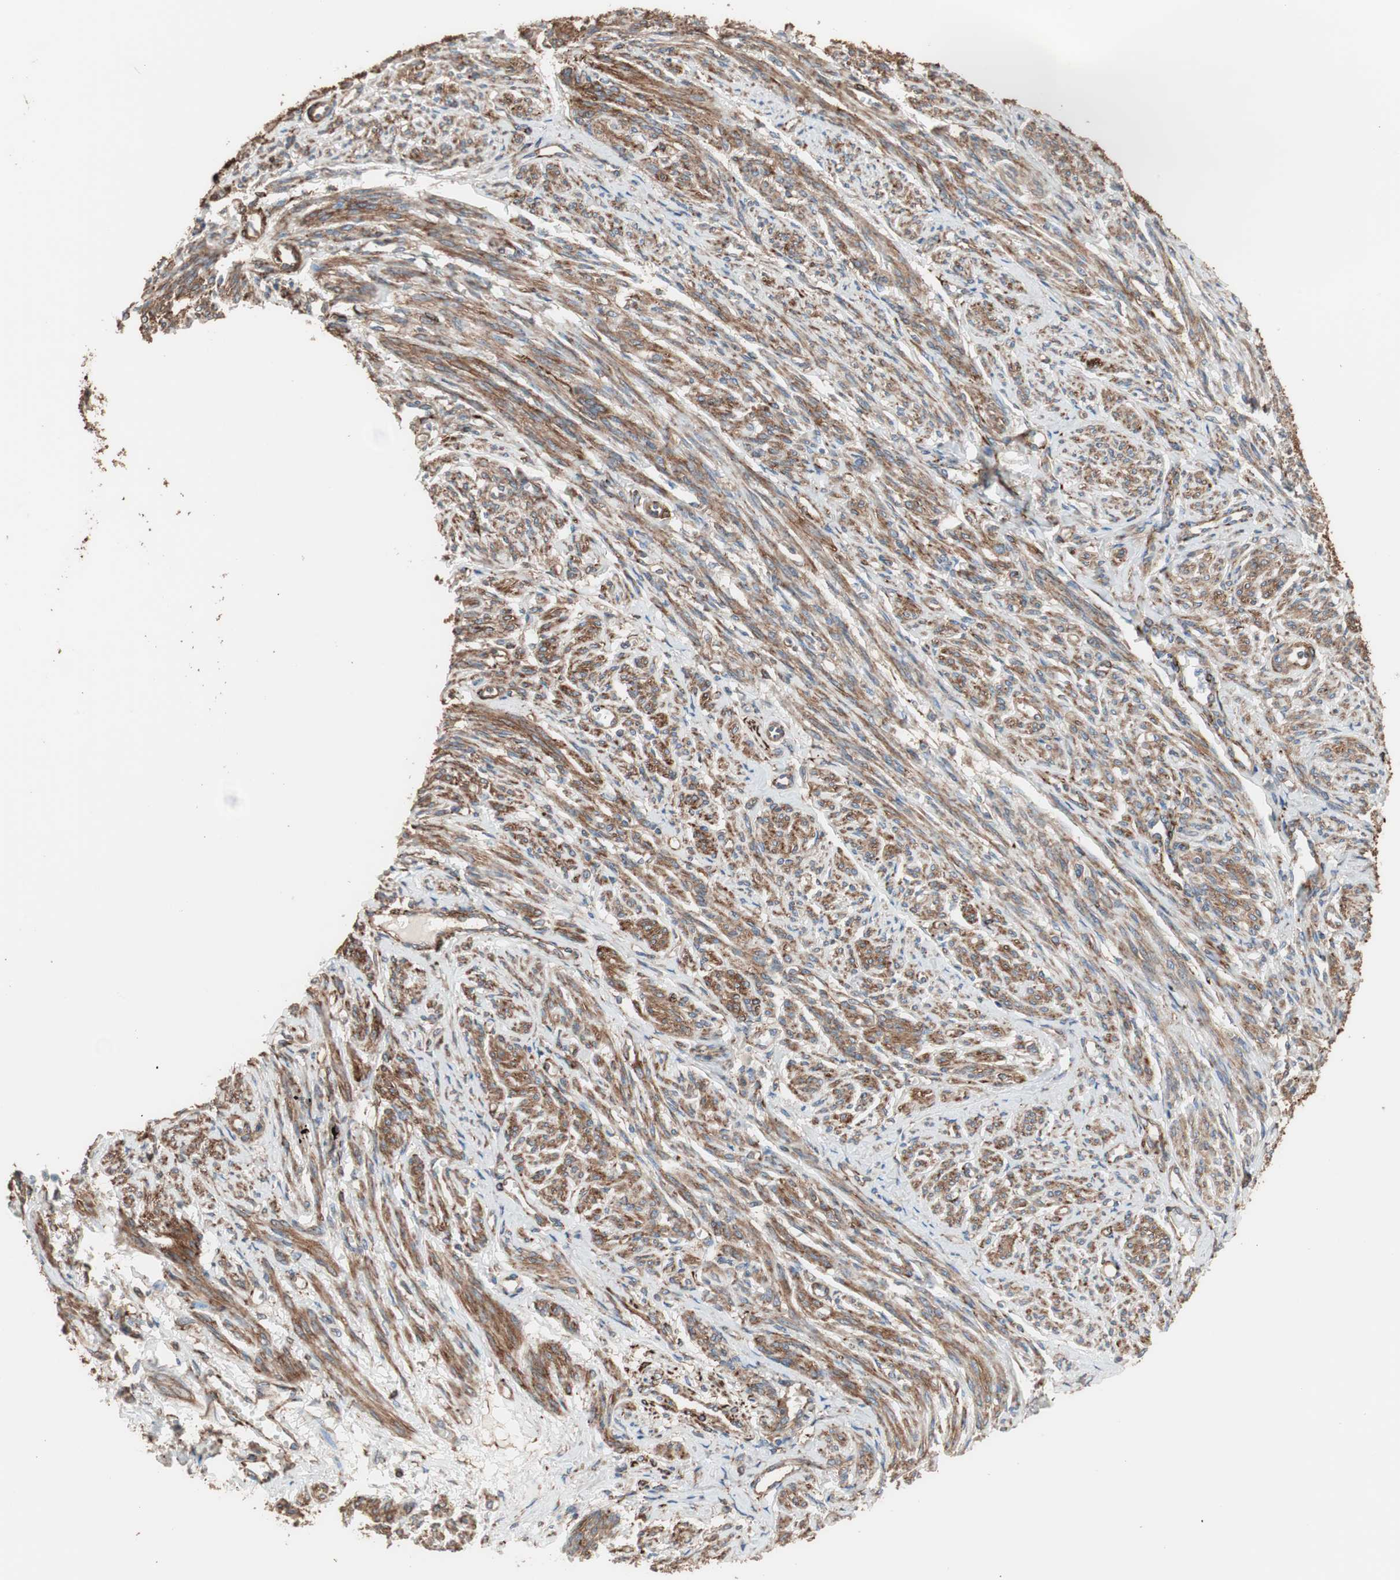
{"staining": {"intensity": "moderate", "quantity": ">75%", "location": "cytoplasmic/membranous"}, "tissue": "smooth muscle", "cell_type": "Smooth muscle cells", "image_type": "normal", "snomed": [{"axis": "morphology", "description": "Normal tissue, NOS"}, {"axis": "topography", "description": "Smooth muscle"}], "caption": "Smooth muscle cells demonstrate medium levels of moderate cytoplasmic/membranous positivity in about >75% of cells in unremarkable smooth muscle.", "gene": "GPSM2", "patient": {"sex": "female", "age": 65}}